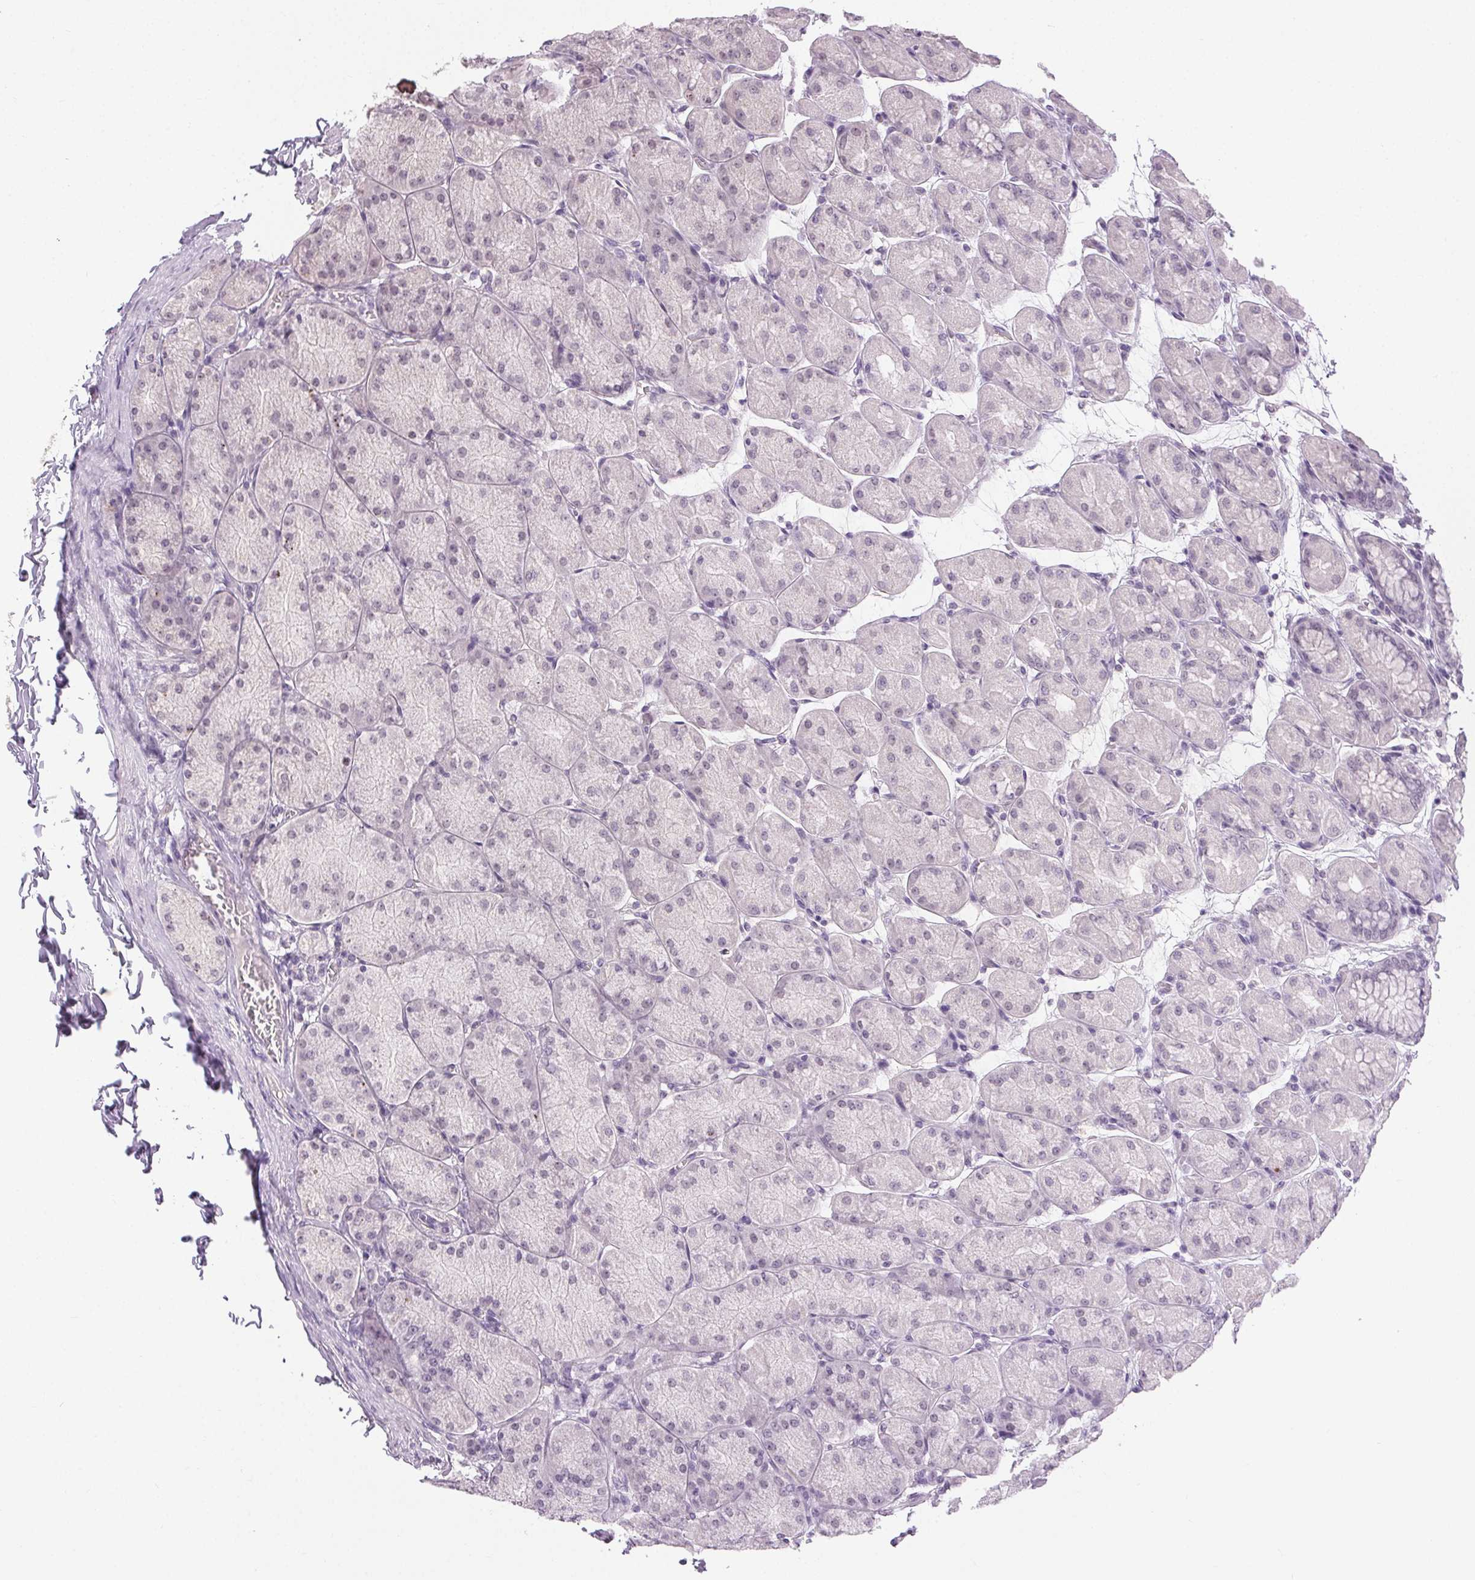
{"staining": {"intensity": "negative", "quantity": "none", "location": "none"}, "tissue": "stomach", "cell_type": "Glandular cells", "image_type": "normal", "snomed": [{"axis": "morphology", "description": "Normal tissue, NOS"}, {"axis": "topography", "description": "Stomach, upper"}], "caption": "Stomach was stained to show a protein in brown. There is no significant positivity in glandular cells. The staining is performed using DAB (3,3'-diaminobenzidine) brown chromogen with nuclei counter-stained in using hematoxylin.", "gene": "FAM168A", "patient": {"sex": "female", "age": 56}}